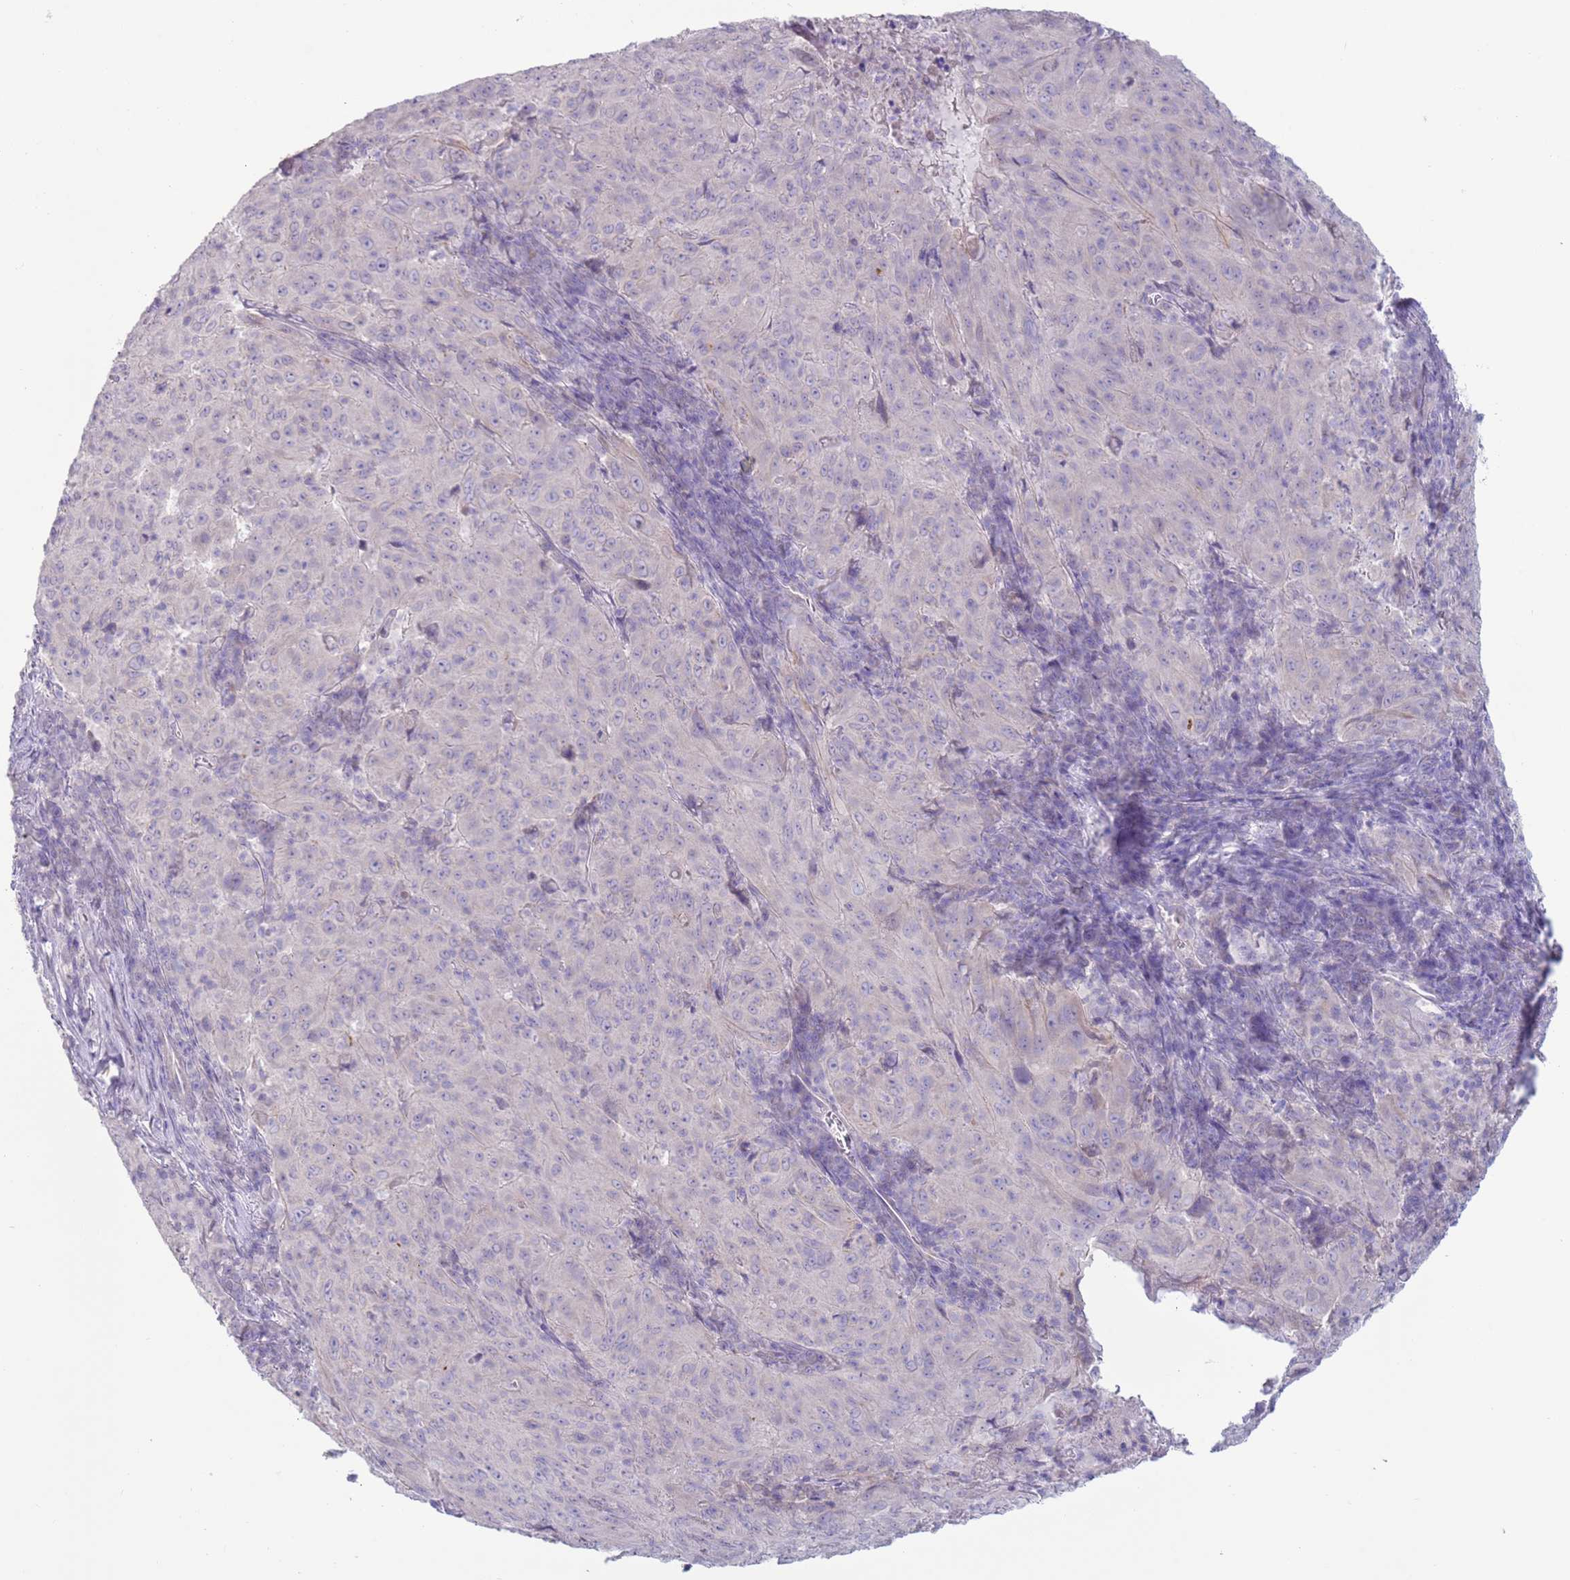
{"staining": {"intensity": "negative", "quantity": "none", "location": "none"}, "tissue": "pancreatic cancer", "cell_type": "Tumor cells", "image_type": "cancer", "snomed": [{"axis": "morphology", "description": "Adenocarcinoma, NOS"}, {"axis": "topography", "description": "Pancreas"}], "caption": "High power microscopy photomicrograph of an immunohistochemistry (IHC) histopathology image of pancreatic adenocarcinoma, revealing no significant expression in tumor cells.", "gene": "NPAP1", "patient": {"sex": "male", "age": 63}}